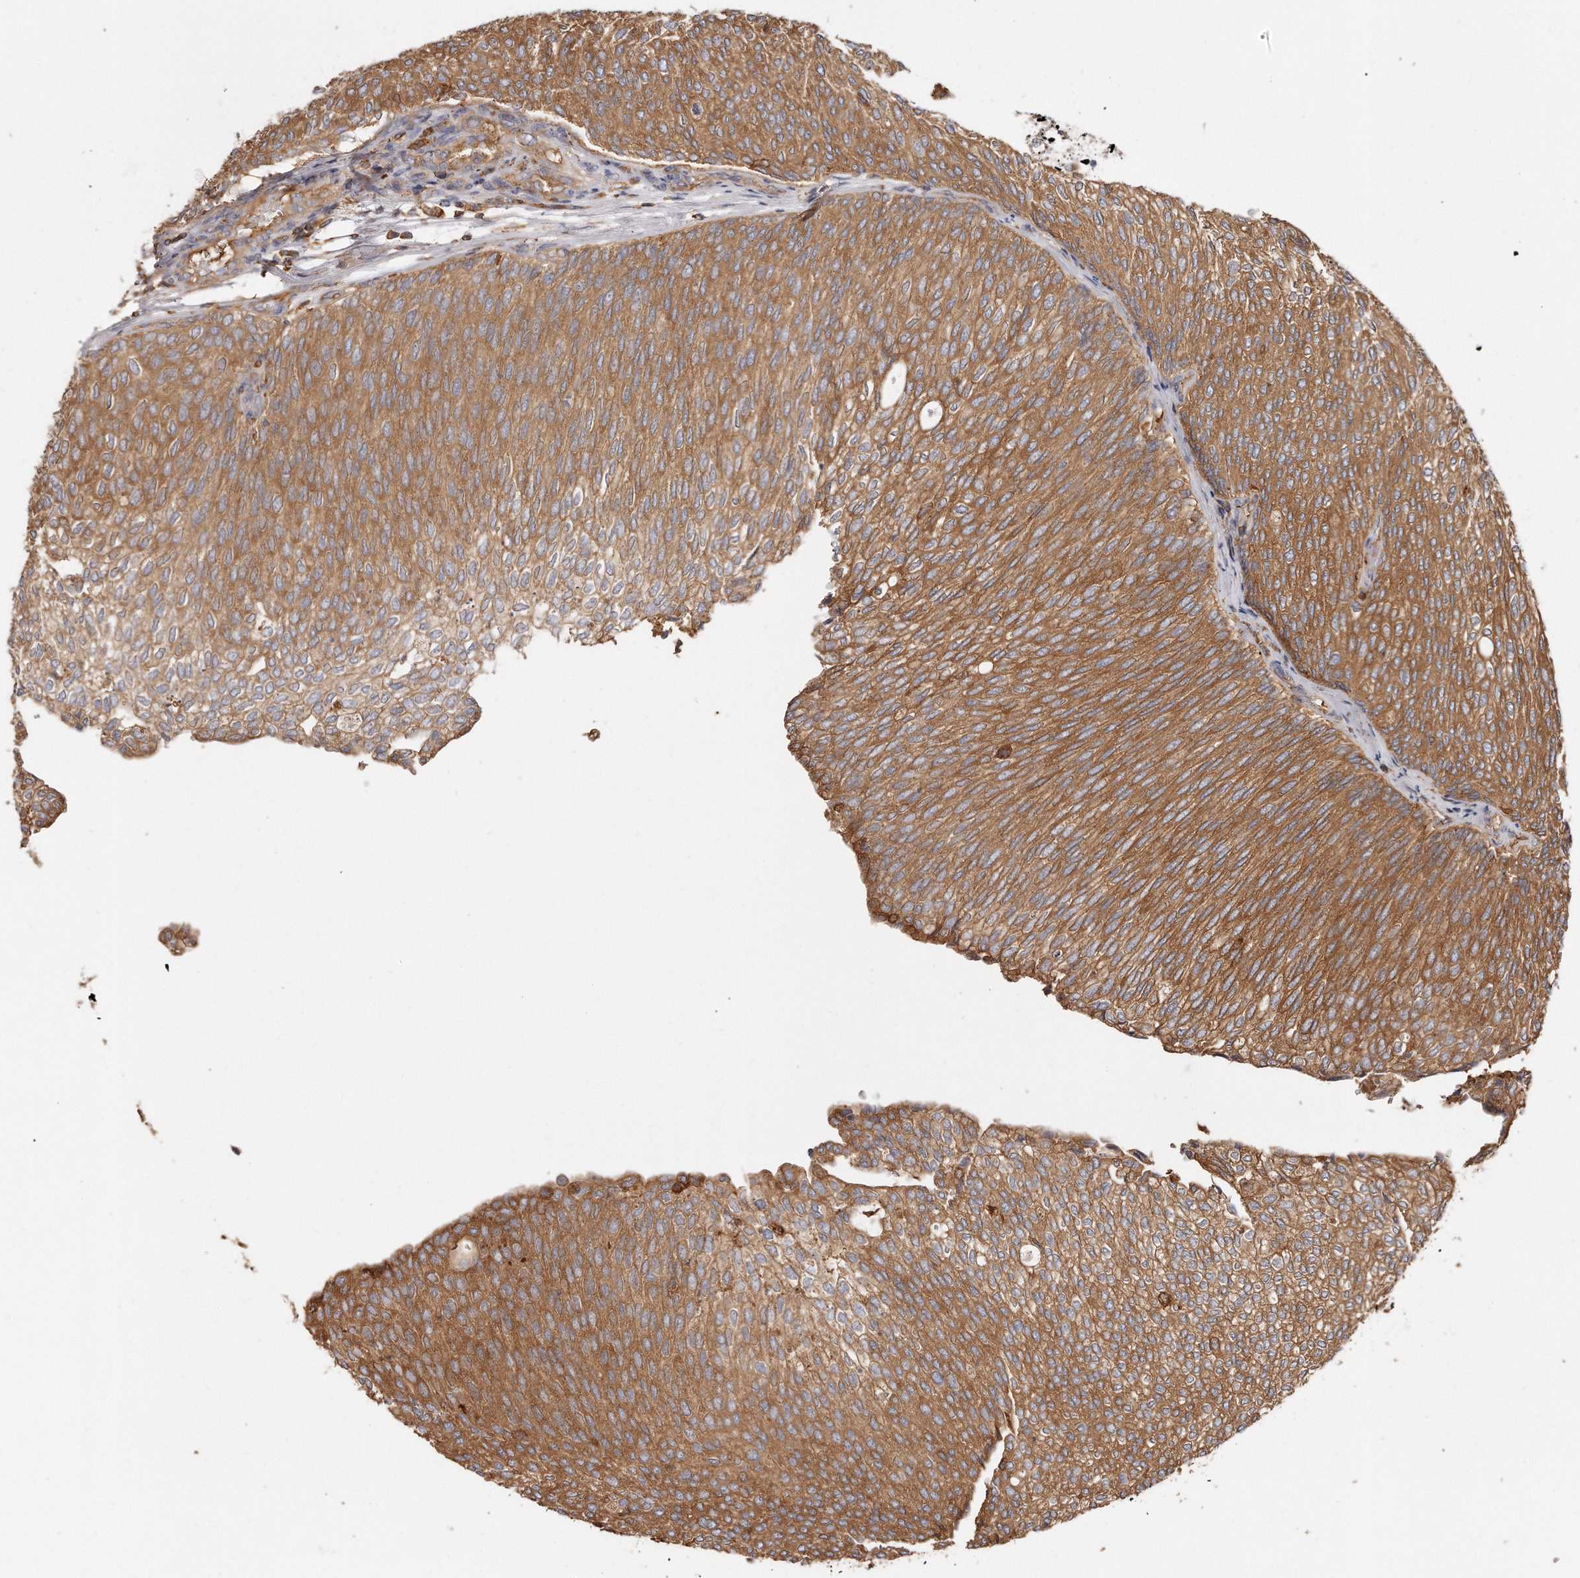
{"staining": {"intensity": "moderate", "quantity": ">75%", "location": "cytoplasmic/membranous"}, "tissue": "urothelial cancer", "cell_type": "Tumor cells", "image_type": "cancer", "snomed": [{"axis": "morphology", "description": "Urothelial carcinoma, Low grade"}, {"axis": "topography", "description": "Urinary bladder"}], "caption": "The immunohistochemical stain highlights moderate cytoplasmic/membranous positivity in tumor cells of urothelial cancer tissue. Ihc stains the protein of interest in brown and the nuclei are stained blue.", "gene": "CAP1", "patient": {"sex": "female", "age": 79}}